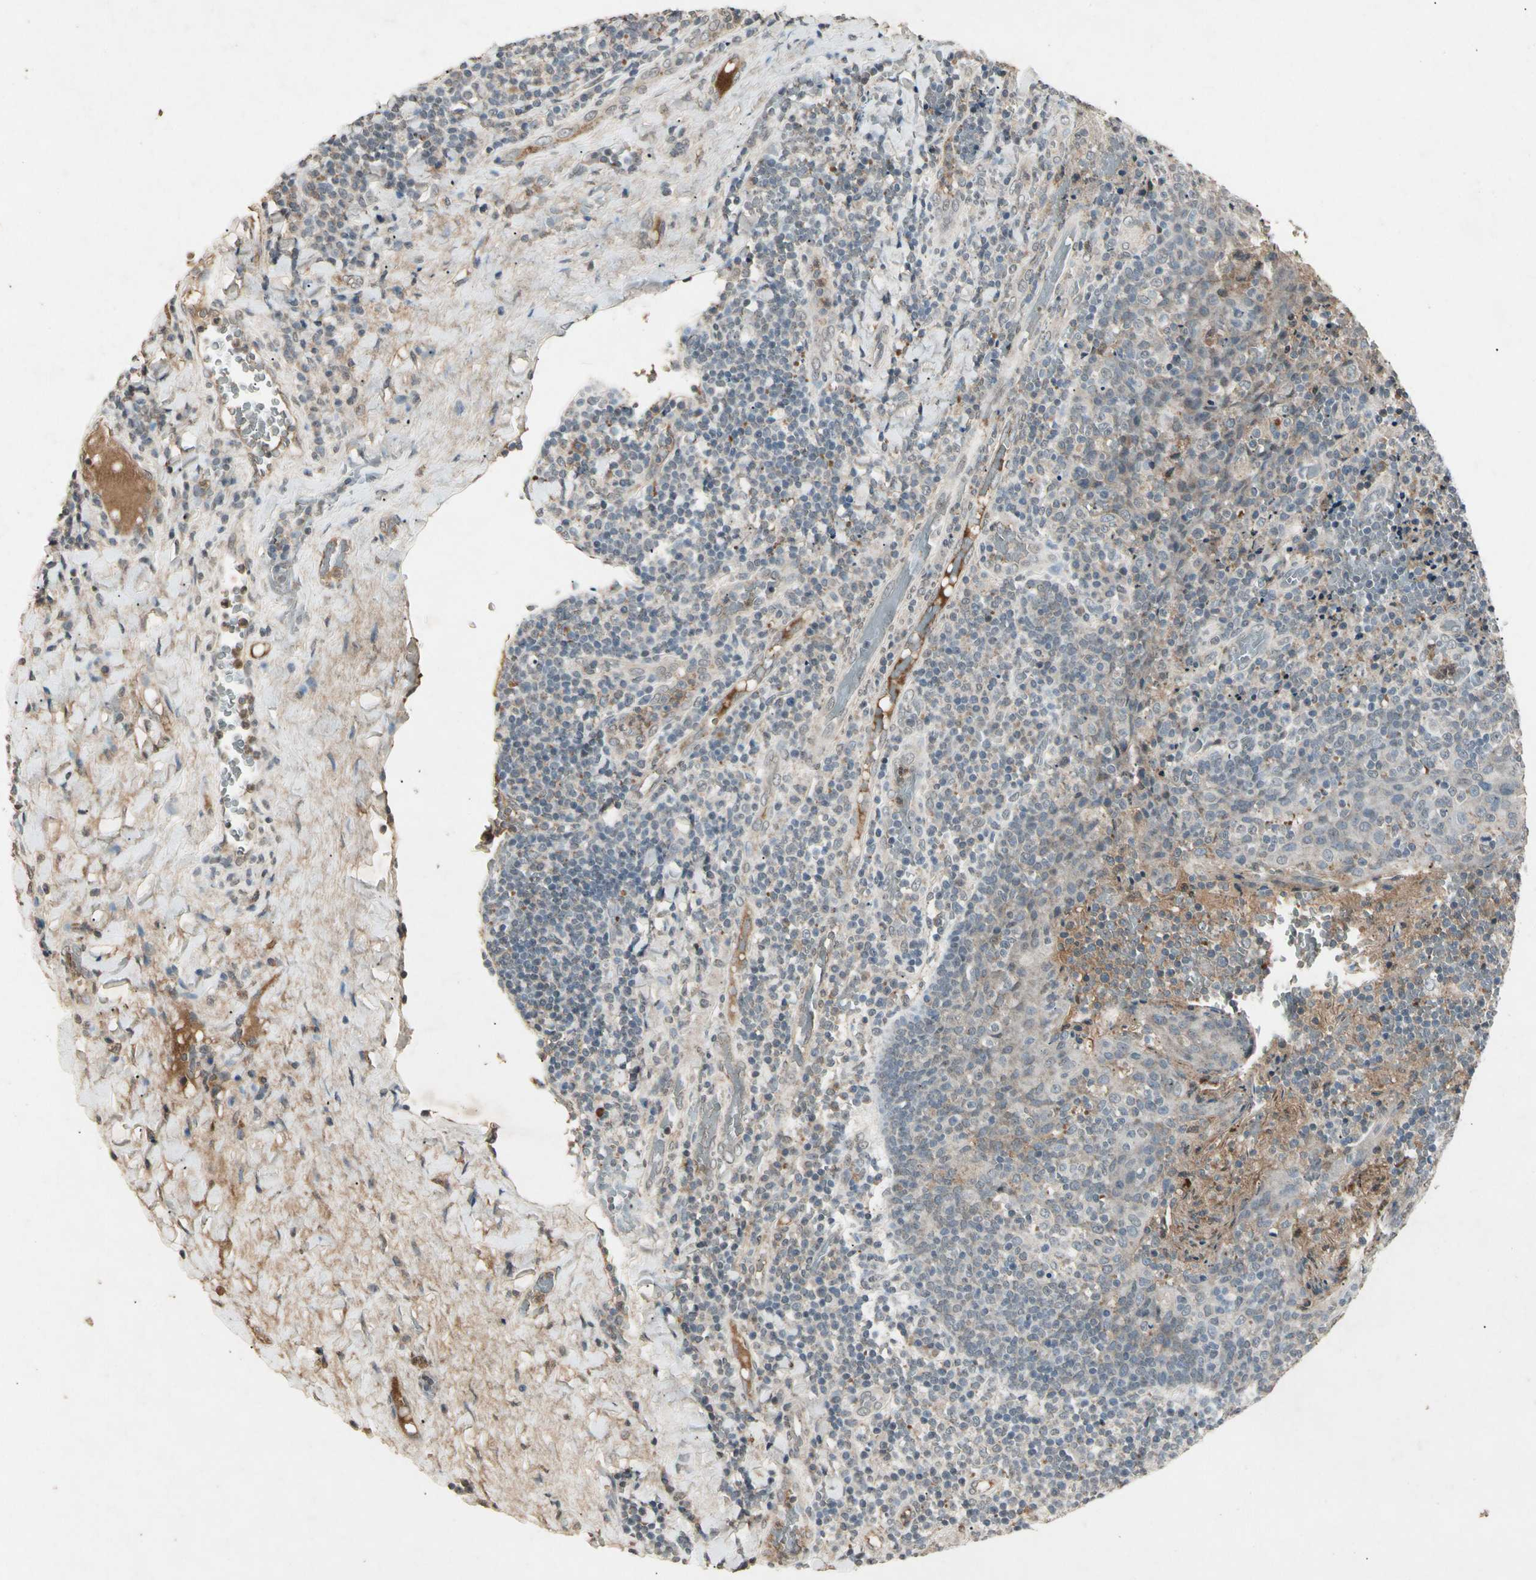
{"staining": {"intensity": "negative", "quantity": "none", "location": "none"}, "tissue": "tonsil", "cell_type": "Germinal center cells", "image_type": "normal", "snomed": [{"axis": "morphology", "description": "Normal tissue, NOS"}, {"axis": "topography", "description": "Tonsil"}], "caption": "A micrograph of tonsil stained for a protein exhibits no brown staining in germinal center cells.", "gene": "CP", "patient": {"sex": "male", "age": 17}}